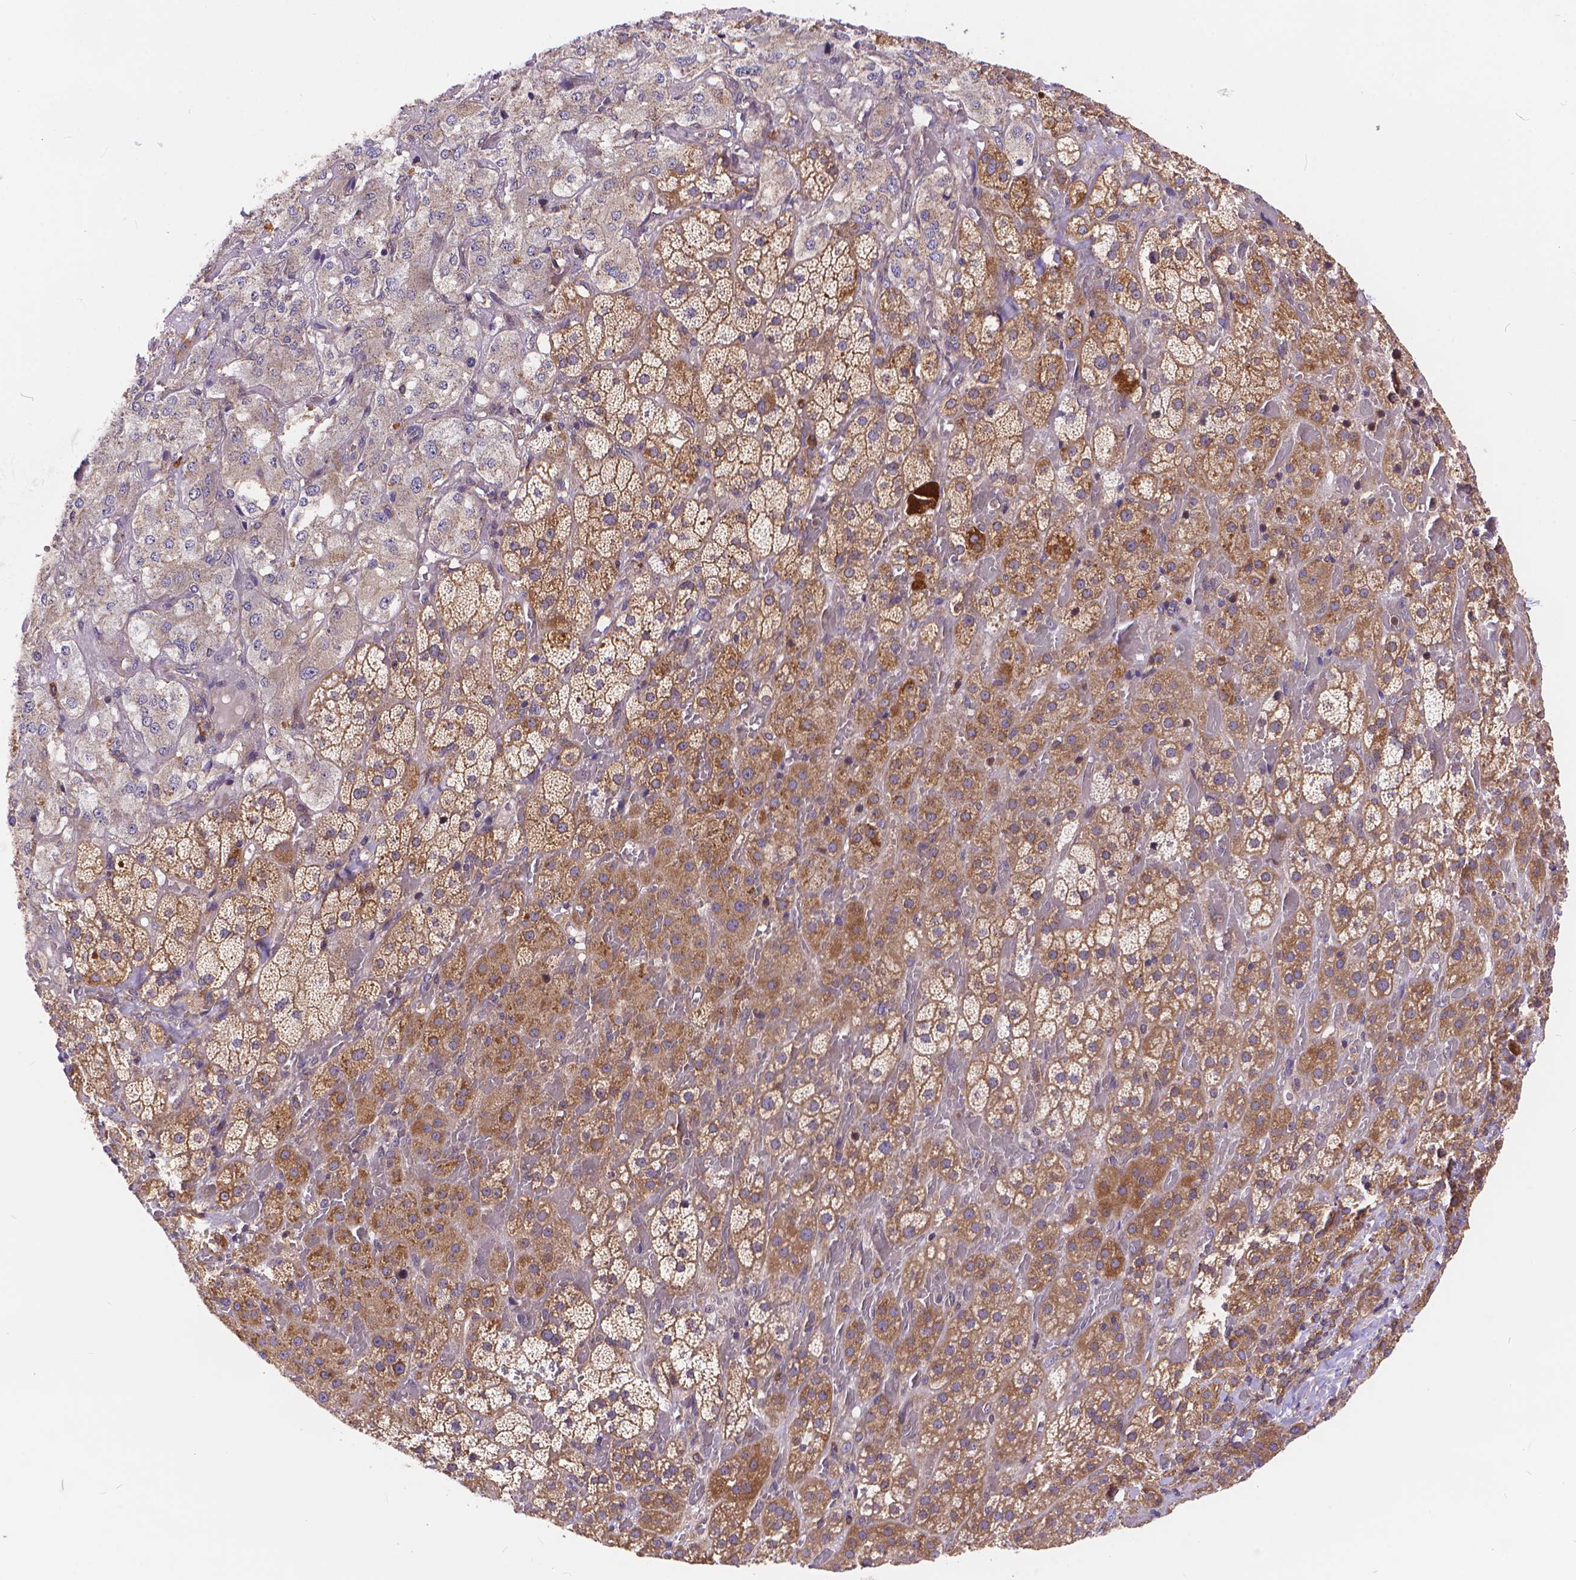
{"staining": {"intensity": "moderate", "quantity": ">75%", "location": "cytoplasmic/membranous"}, "tissue": "adrenal gland", "cell_type": "Glandular cells", "image_type": "normal", "snomed": [{"axis": "morphology", "description": "Normal tissue, NOS"}, {"axis": "topography", "description": "Adrenal gland"}], "caption": "Moderate cytoplasmic/membranous staining is identified in about >75% of glandular cells in benign adrenal gland. Ihc stains the protein in brown and the nuclei are stained blue.", "gene": "ARAP1", "patient": {"sex": "male", "age": 57}}